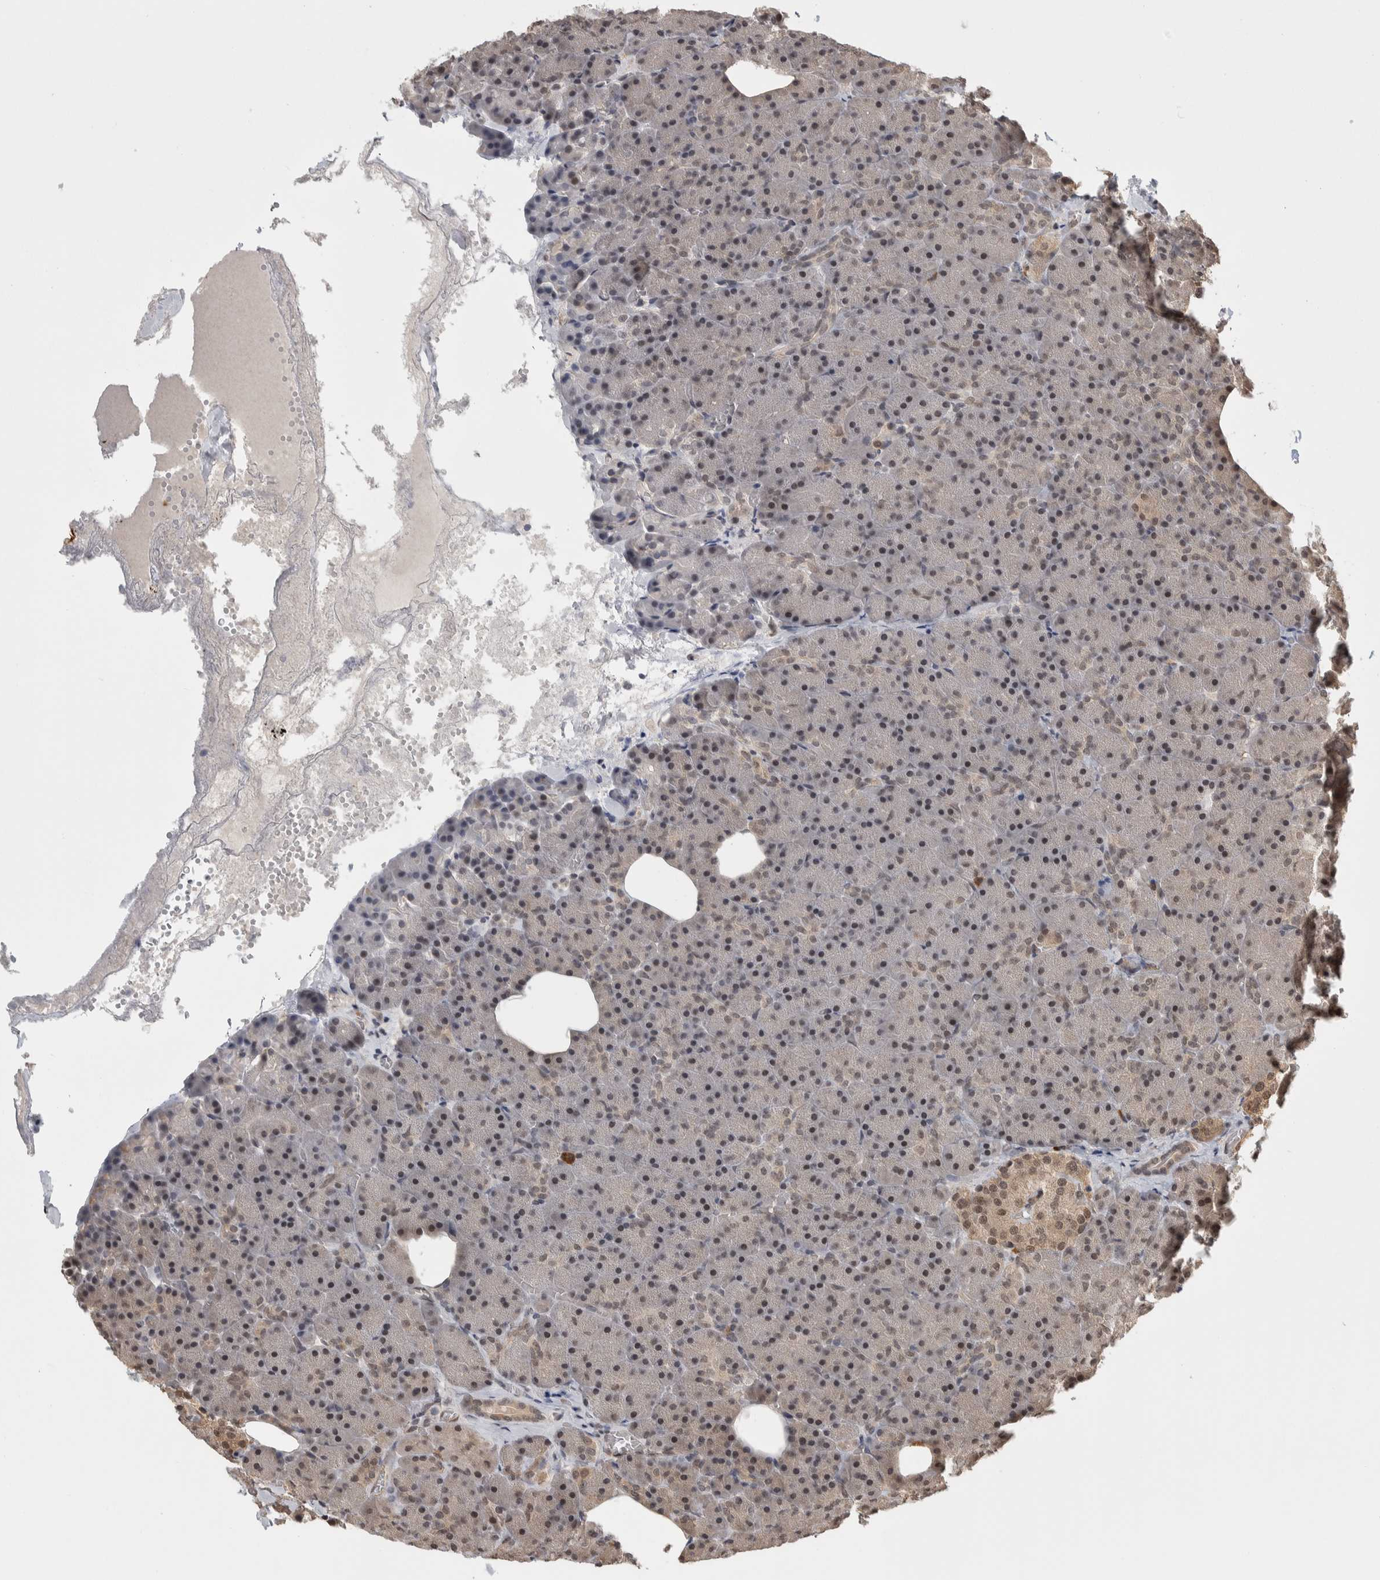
{"staining": {"intensity": "weak", "quantity": "25%-75%", "location": "nuclear"}, "tissue": "pancreas", "cell_type": "Exocrine glandular cells", "image_type": "normal", "snomed": [{"axis": "morphology", "description": "Normal tissue, NOS"}, {"axis": "morphology", "description": "Carcinoid, malignant, NOS"}, {"axis": "topography", "description": "Pancreas"}], "caption": "Weak nuclear expression for a protein is seen in approximately 25%-75% of exocrine glandular cells of benign pancreas using immunohistochemistry (IHC).", "gene": "ZNF592", "patient": {"sex": "female", "age": 35}}